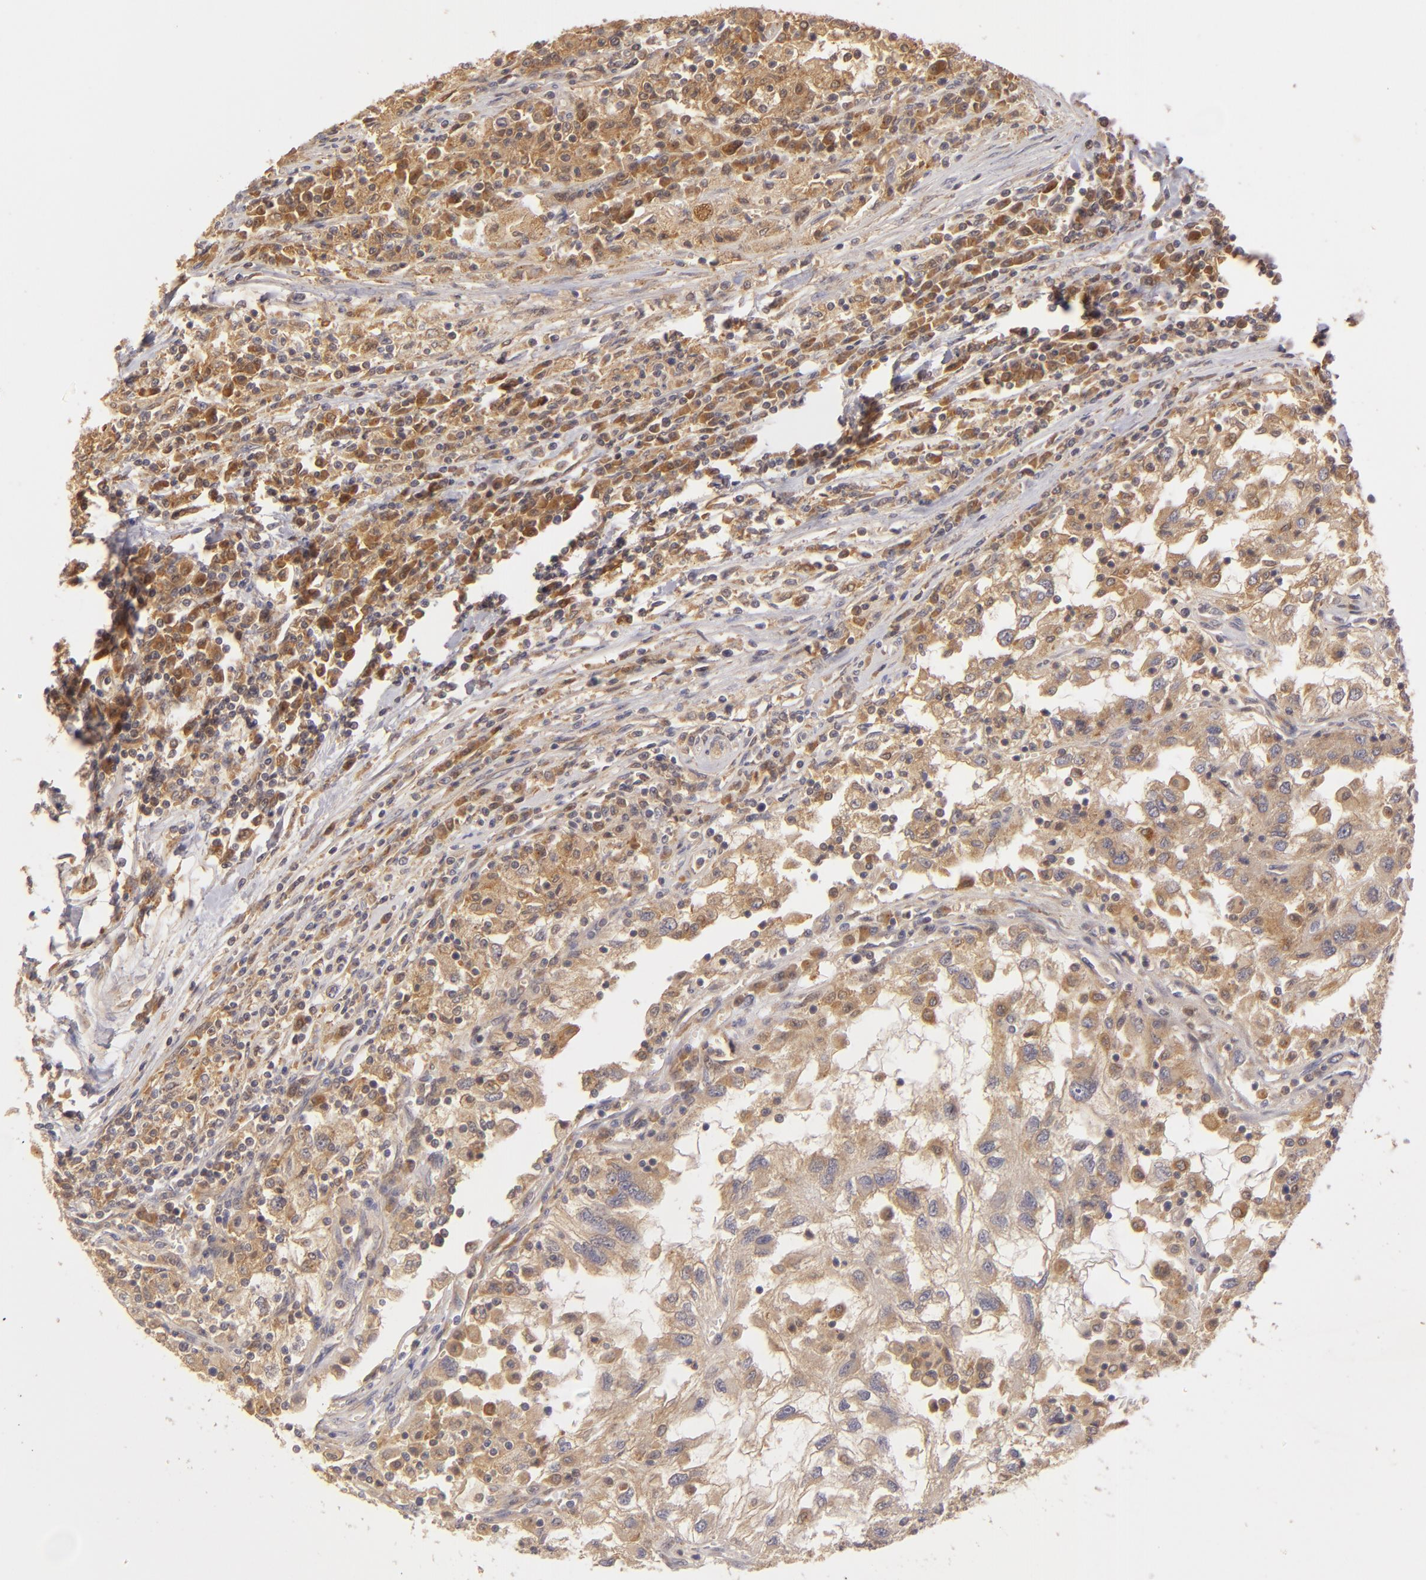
{"staining": {"intensity": "strong", "quantity": ">75%", "location": "cytoplasmic/membranous"}, "tissue": "renal cancer", "cell_type": "Tumor cells", "image_type": "cancer", "snomed": [{"axis": "morphology", "description": "Normal tissue, NOS"}, {"axis": "morphology", "description": "Adenocarcinoma, NOS"}, {"axis": "topography", "description": "Kidney"}], "caption": "There is high levels of strong cytoplasmic/membranous positivity in tumor cells of renal cancer, as demonstrated by immunohistochemical staining (brown color).", "gene": "PRKCD", "patient": {"sex": "male", "age": 71}}